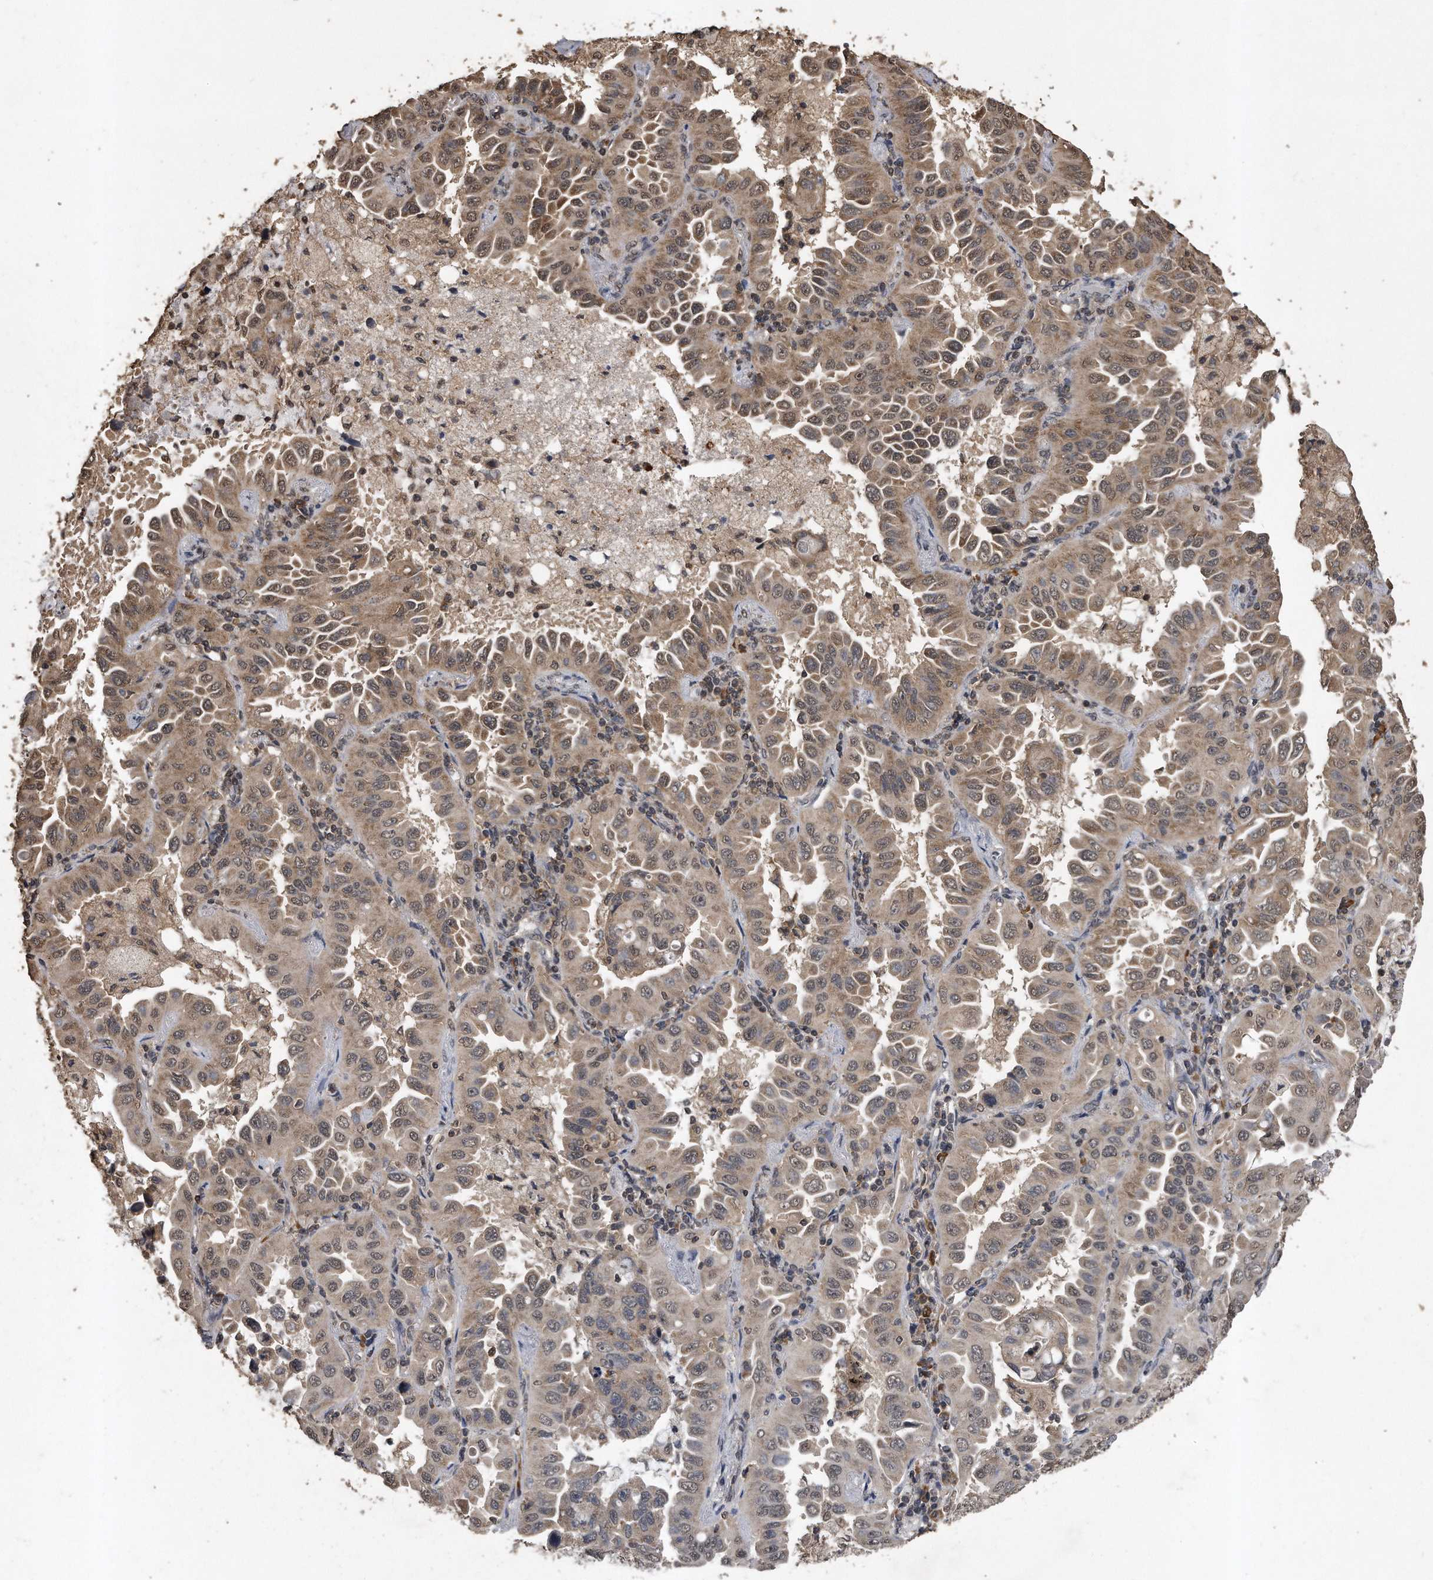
{"staining": {"intensity": "weak", "quantity": "25%-75%", "location": "cytoplasmic/membranous,nuclear"}, "tissue": "lung cancer", "cell_type": "Tumor cells", "image_type": "cancer", "snomed": [{"axis": "morphology", "description": "Adenocarcinoma, NOS"}, {"axis": "topography", "description": "Lung"}], "caption": "Human lung cancer (adenocarcinoma) stained with a protein marker shows weak staining in tumor cells.", "gene": "CRYZL1", "patient": {"sex": "male", "age": 64}}